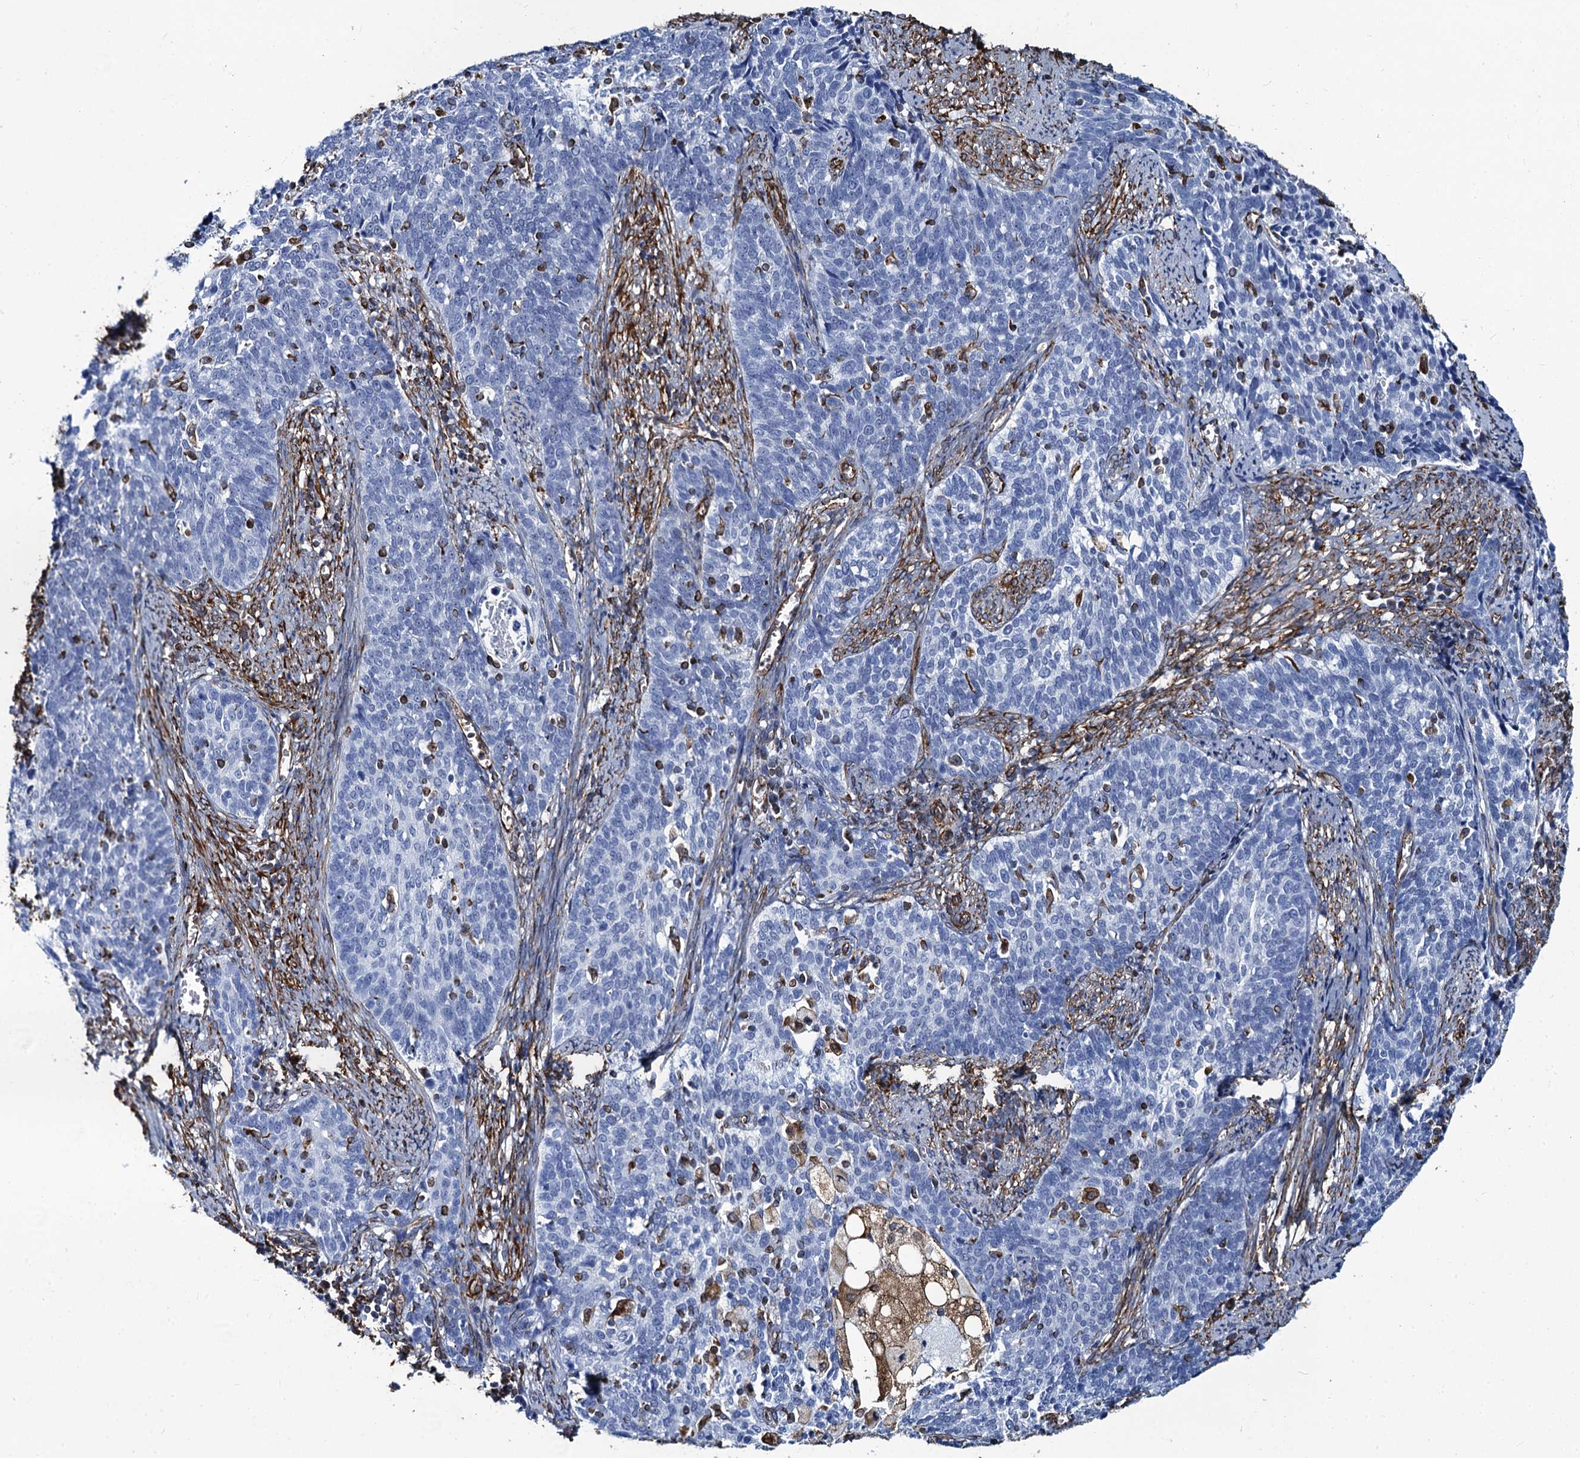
{"staining": {"intensity": "negative", "quantity": "none", "location": "none"}, "tissue": "cervical cancer", "cell_type": "Tumor cells", "image_type": "cancer", "snomed": [{"axis": "morphology", "description": "Squamous cell carcinoma, NOS"}, {"axis": "topography", "description": "Cervix"}], "caption": "The IHC image has no significant positivity in tumor cells of cervical squamous cell carcinoma tissue.", "gene": "PGM2", "patient": {"sex": "female", "age": 39}}